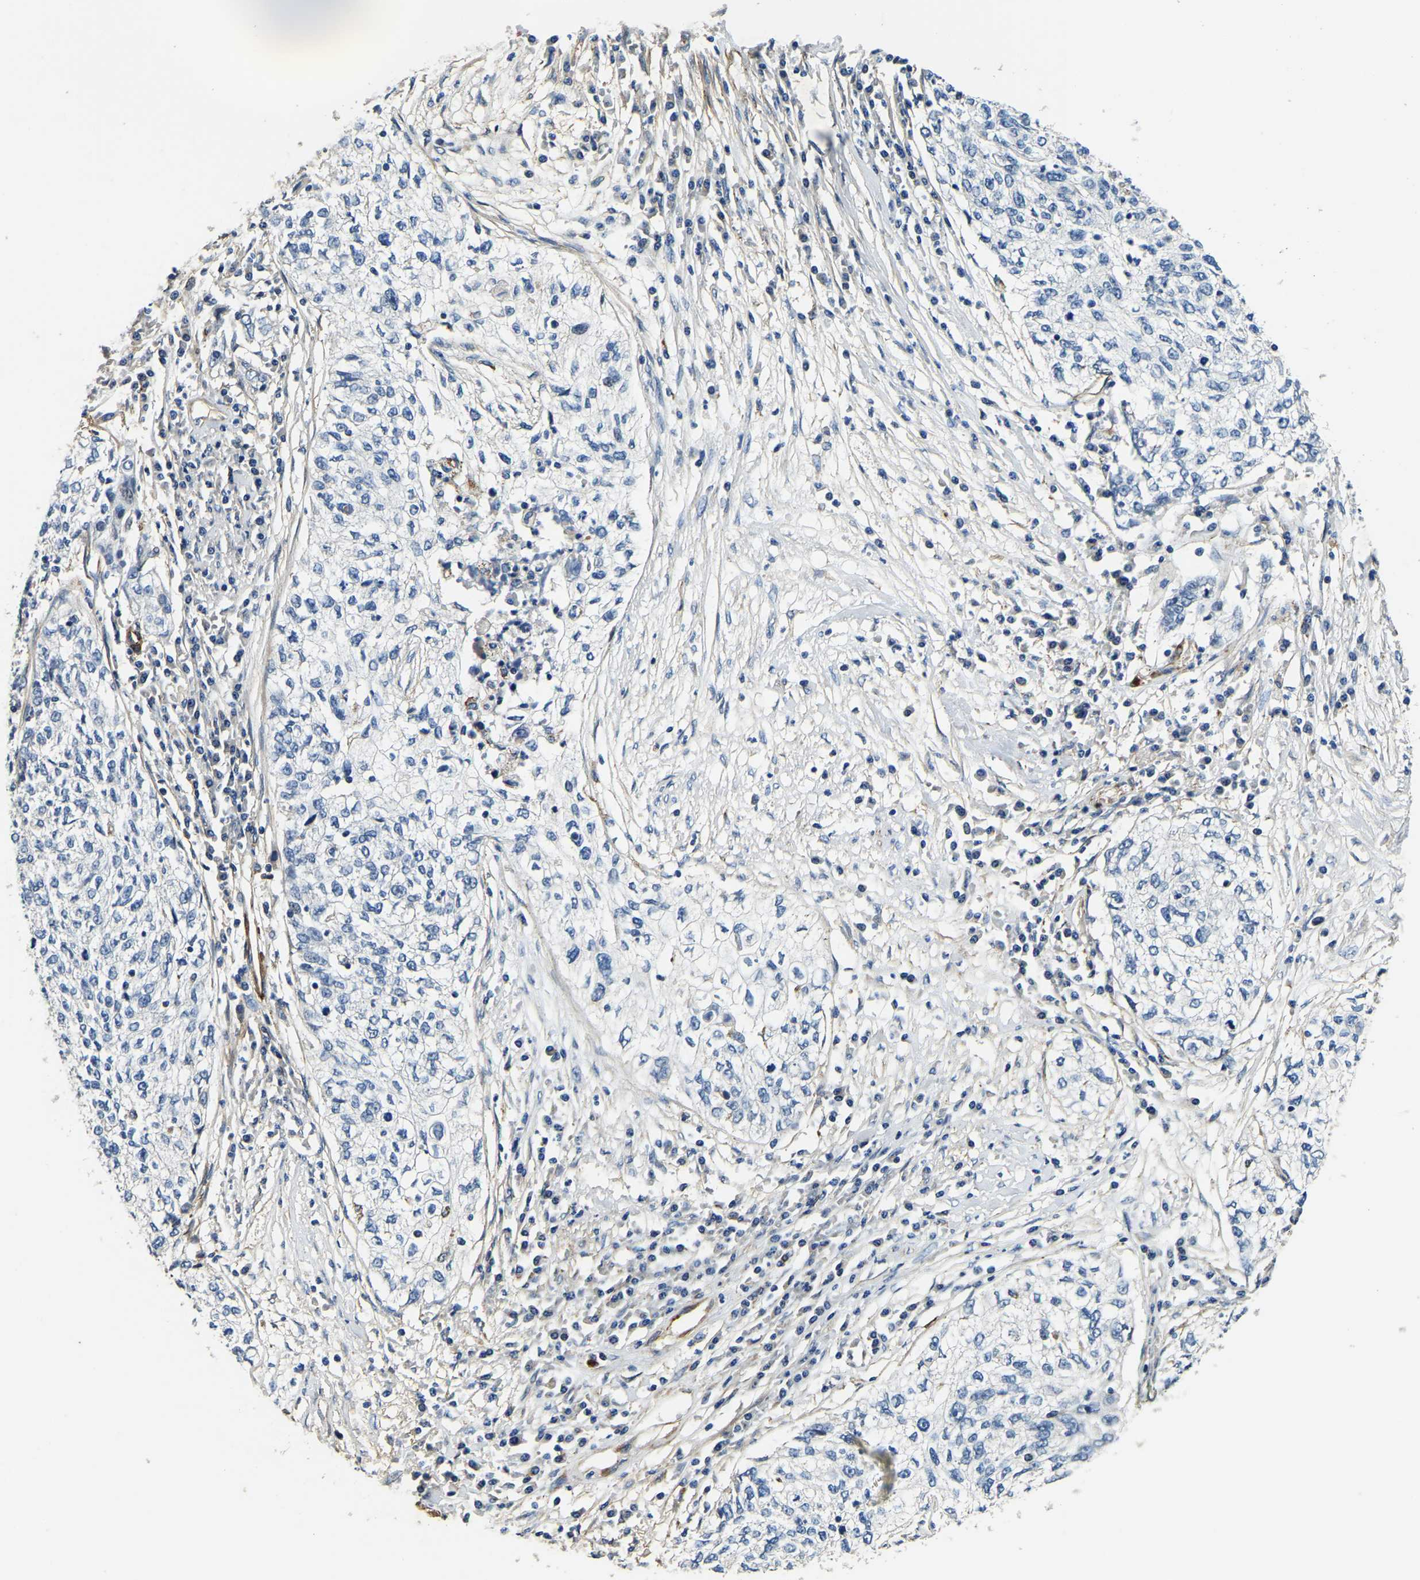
{"staining": {"intensity": "negative", "quantity": "none", "location": "none"}, "tissue": "cervical cancer", "cell_type": "Tumor cells", "image_type": "cancer", "snomed": [{"axis": "morphology", "description": "Squamous cell carcinoma, NOS"}, {"axis": "topography", "description": "Cervix"}], "caption": "Immunohistochemistry histopathology image of human cervical cancer stained for a protein (brown), which reveals no staining in tumor cells. Brightfield microscopy of immunohistochemistry stained with DAB (brown) and hematoxylin (blue), captured at high magnification.", "gene": "RNF39", "patient": {"sex": "female", "age": 57}}